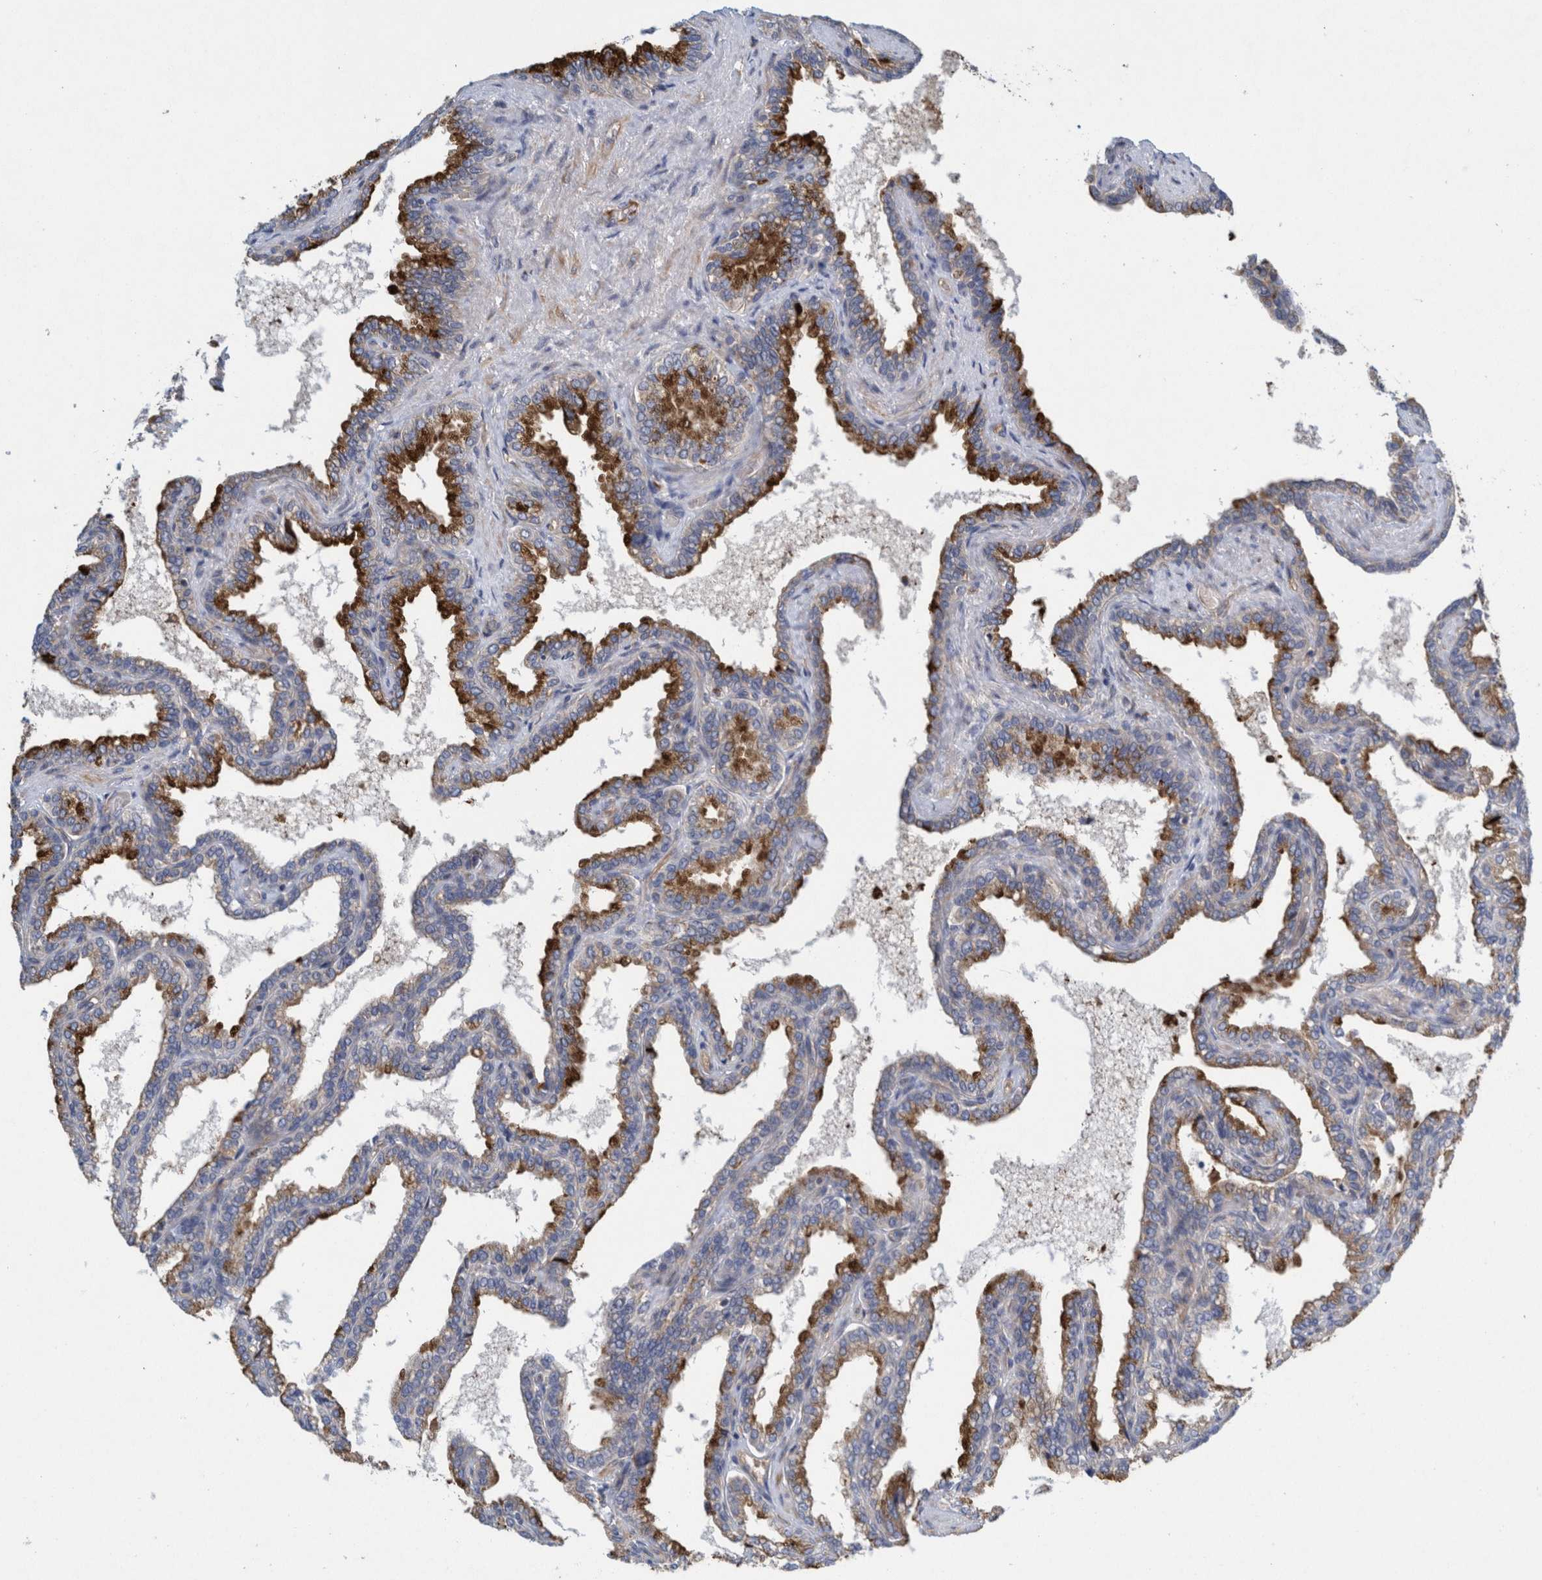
{"staining": {"intensity": "strong", "quantity": "25%-75%", "location": "cytoplasmic/membranous"}, "tissue": "seminal vesicle", "cell_type": "Glandular cells", "image_type": "normal", "snomed": [{"axis": "morphology", "description": "Normal tissue, NOS"}, {"axis": "topography", "description": "Seminal veicle"}], "caption": "IHC staining of unremarkable seminal vesicle, which shows high levels of strong cytoplasmic/membranous expression in approximately 25%-75% of glandular cells indicating strong cytoplasmic/membranous protein positivity. The staining was performed using DAB (brown) for protein detection and nuclei were counterstained in hematoxylin (blue).", "gene": "ZNF324B", "patient": {"sex": "male", "age": 46}}